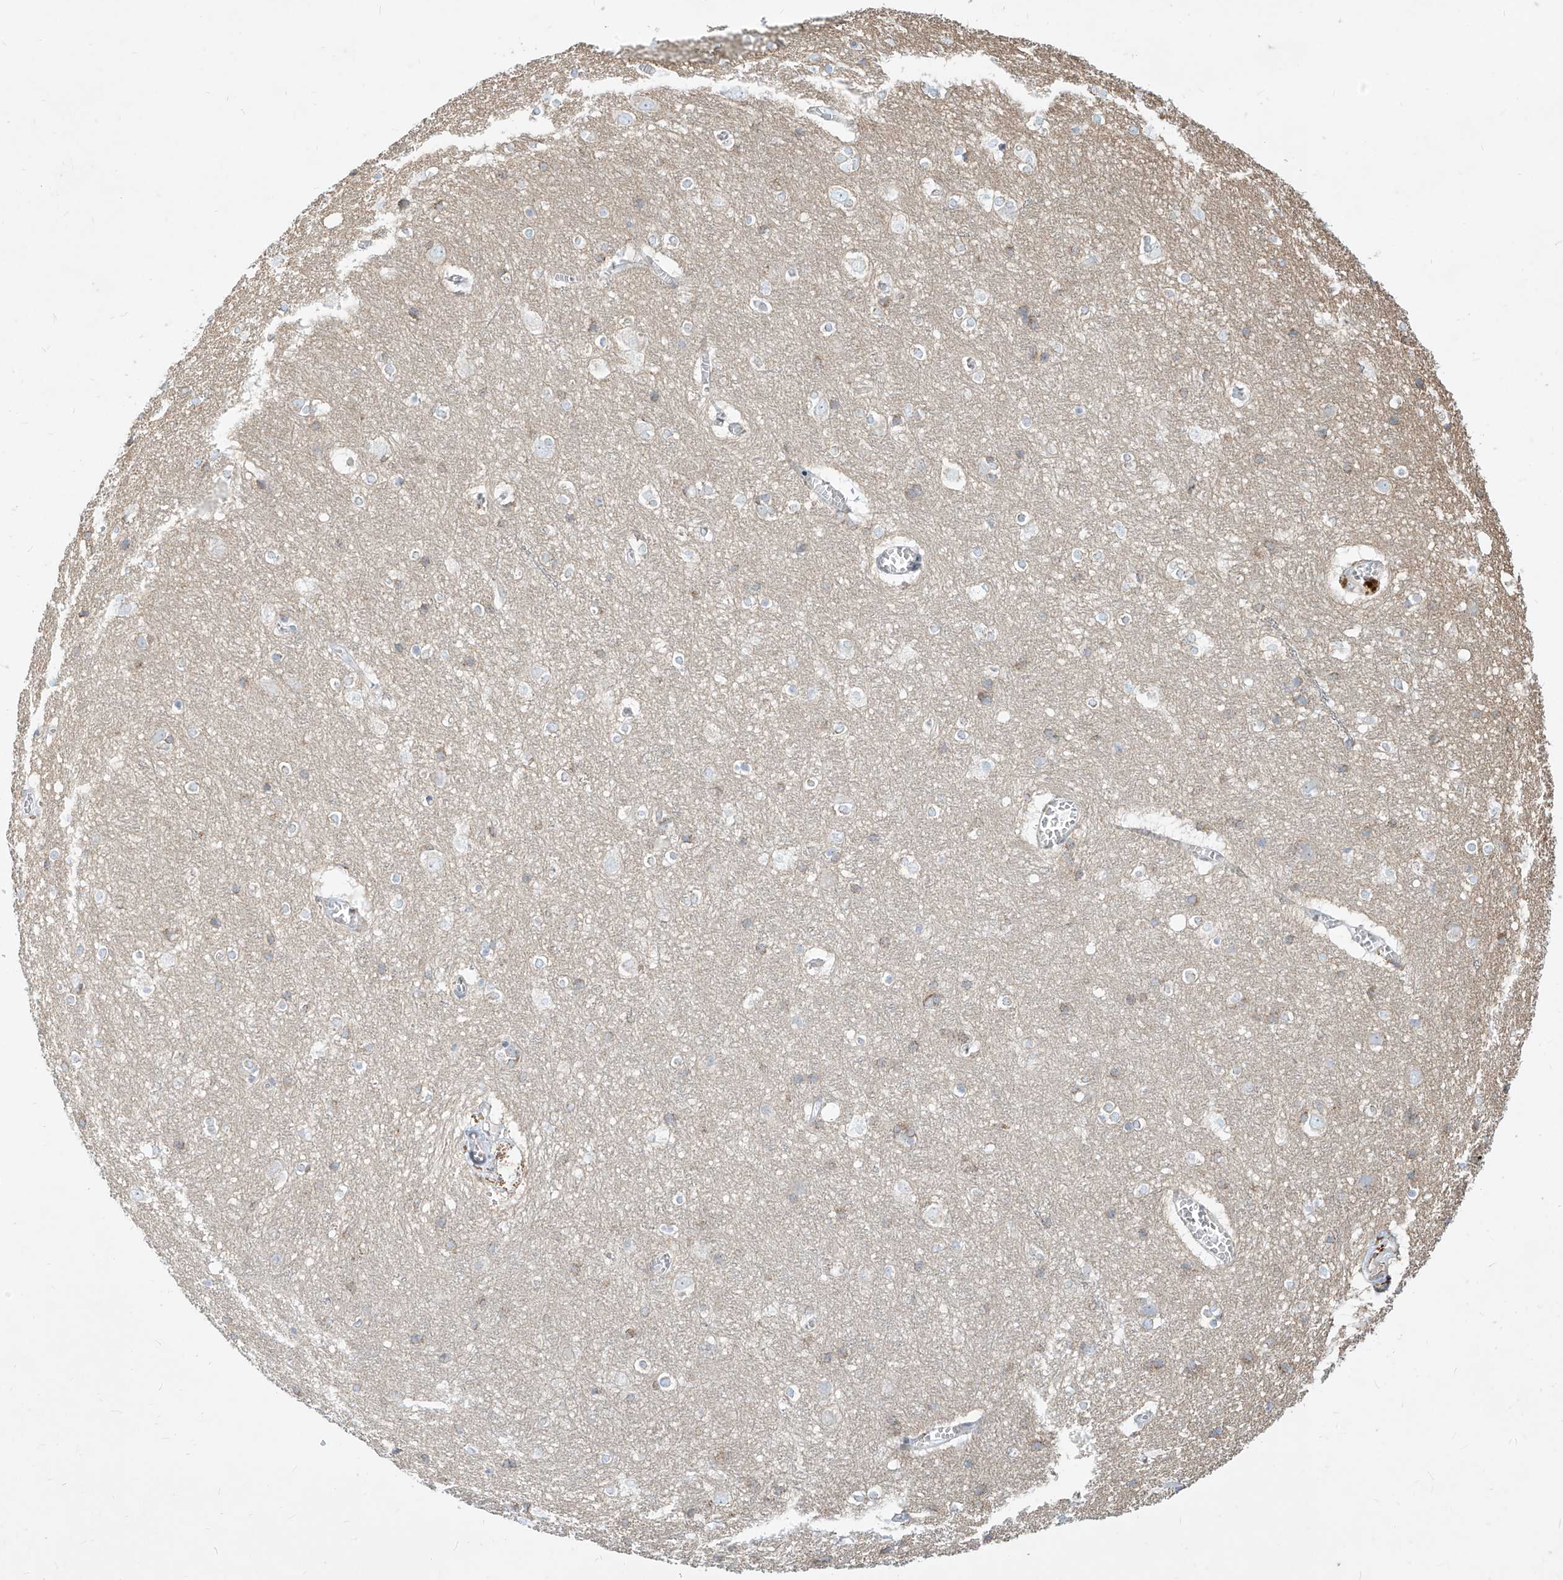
{"staining": {"intensity": "weak", "quantity": "25%-75%", "location": "cytoplasmic/membranous"}, "tissue": "cerebral cortex", "cell_type": "Endothelial cells", "image_type": "normal", "snomed": [{"axis": "morphology", "description": "Normal tissue, NOS"}, {"axis": "topography", "description": "Cerebral cortex"}], "caption": "Immunohistochemical staining of unremarkable human cerebral cortex exhibits 25%-75% levels of weak cytoplasmic/membranous protein expression in approximately 25%-75% of endothelial cells.", "gene": "MTX2", "patient": {"sex": "male", "age": 54}}